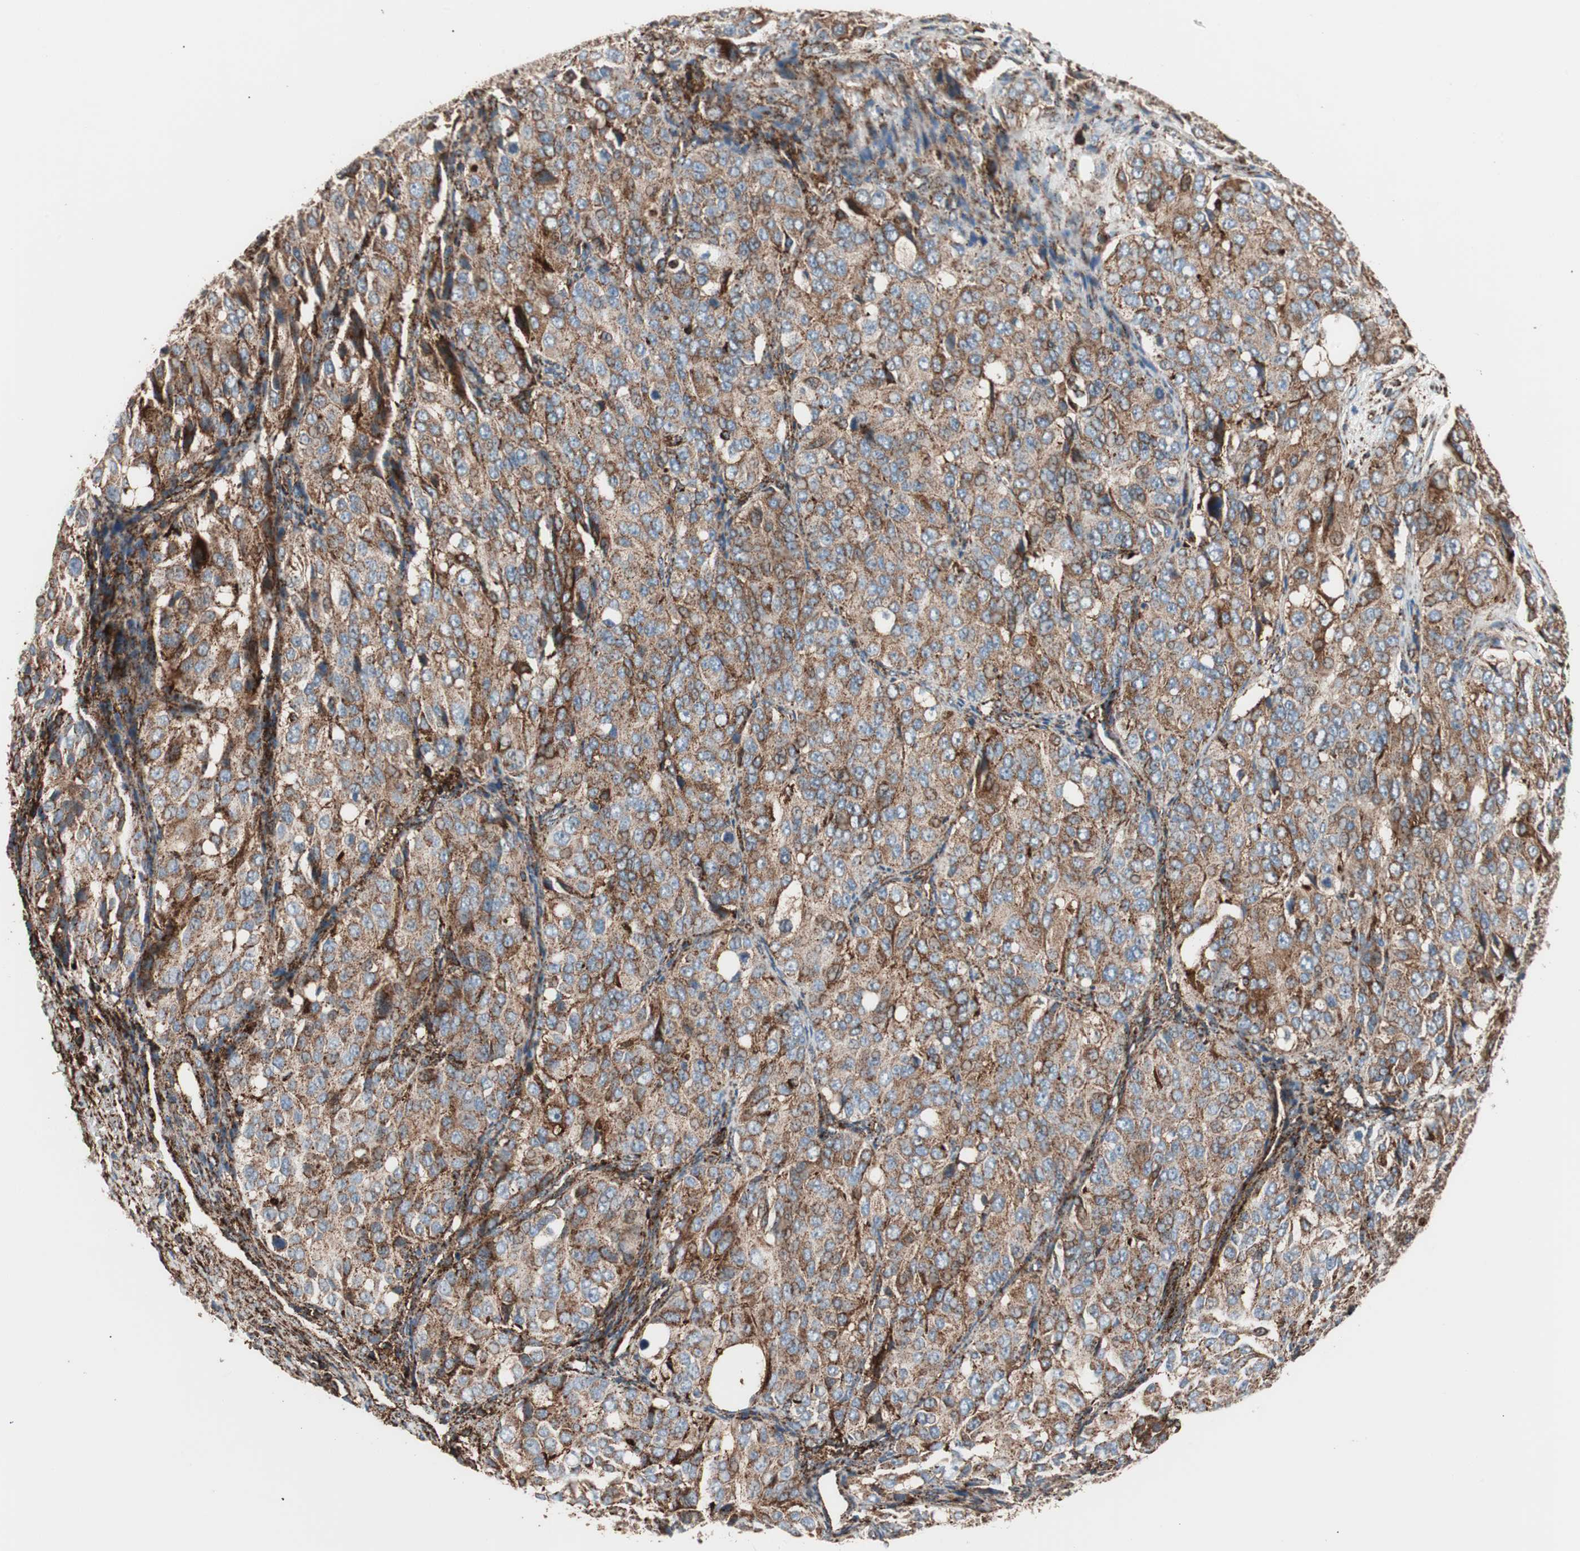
{"staining": {"intensity": "strong", "quantity": ">75%", "location": "cytoplasmic/membranous"}, "tissue": "ovarian cancer", "cell_type": "Tumor cells", "image_type": "cancer", "snomed": [{"axis": "morphology", "description": "Carcinoma, endometroid"}, {"axis": "topography", "description": "Ovary"}], "caption": "Endometroid carcinoma (ovarian) stained for a protein (brown) exhibits strong cytoplasmic/membranous positive positivity in approximately >75% of tumor cells.", "gene": "LAMP1", "patient": {"sex": "female", "age": 51}}